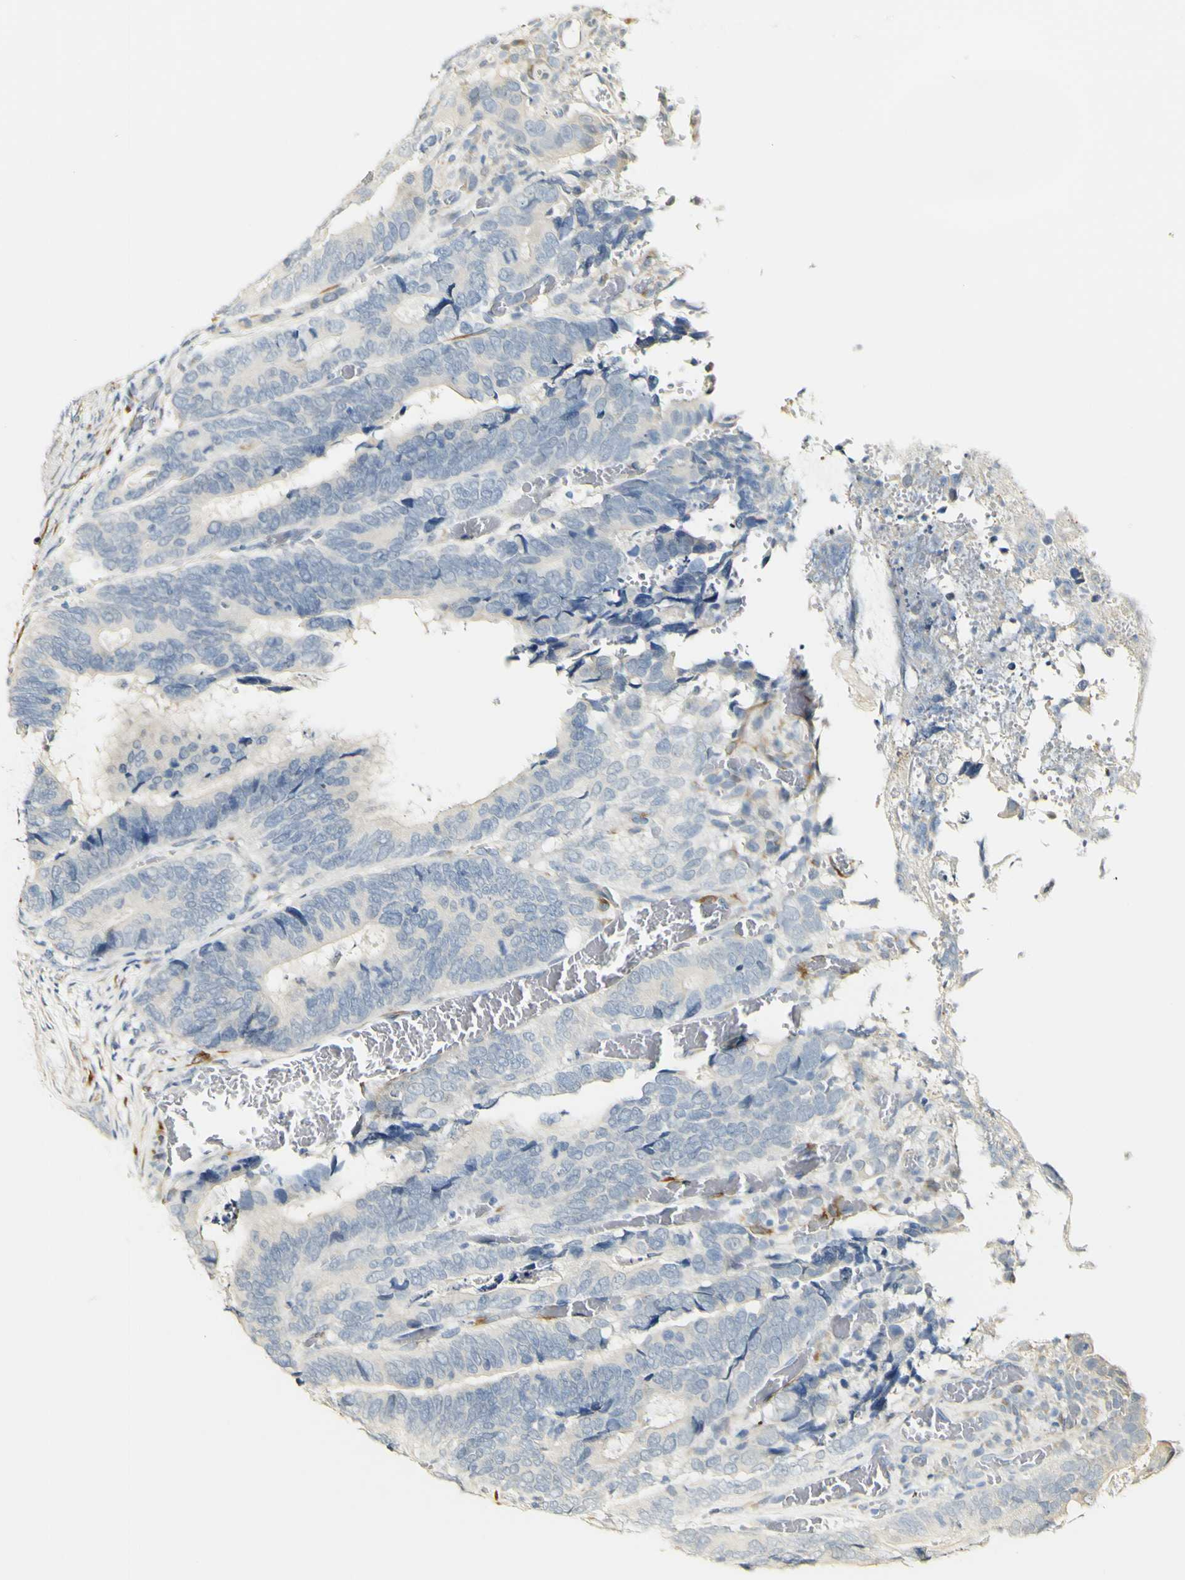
{"staining": {"intensity": "negative", "quantity": "none", "location": "none"}, "tissue": "colorectal cancer", "cell_type": "Tumor cells", "image_type": "cancer", "snomed": [{"axis": "morphology", "description": "Adenocarcinoma, NOS"}, {"axis": "topography", "description": "Colon"}], "caption": "This is a image of immunohistochemistry staining of colorectal cancer, which shows no staining in tumor cells. Nuclei are stained in blue.", "gene": "FMO3", "patient": {"sex": "male", "age": 72}}